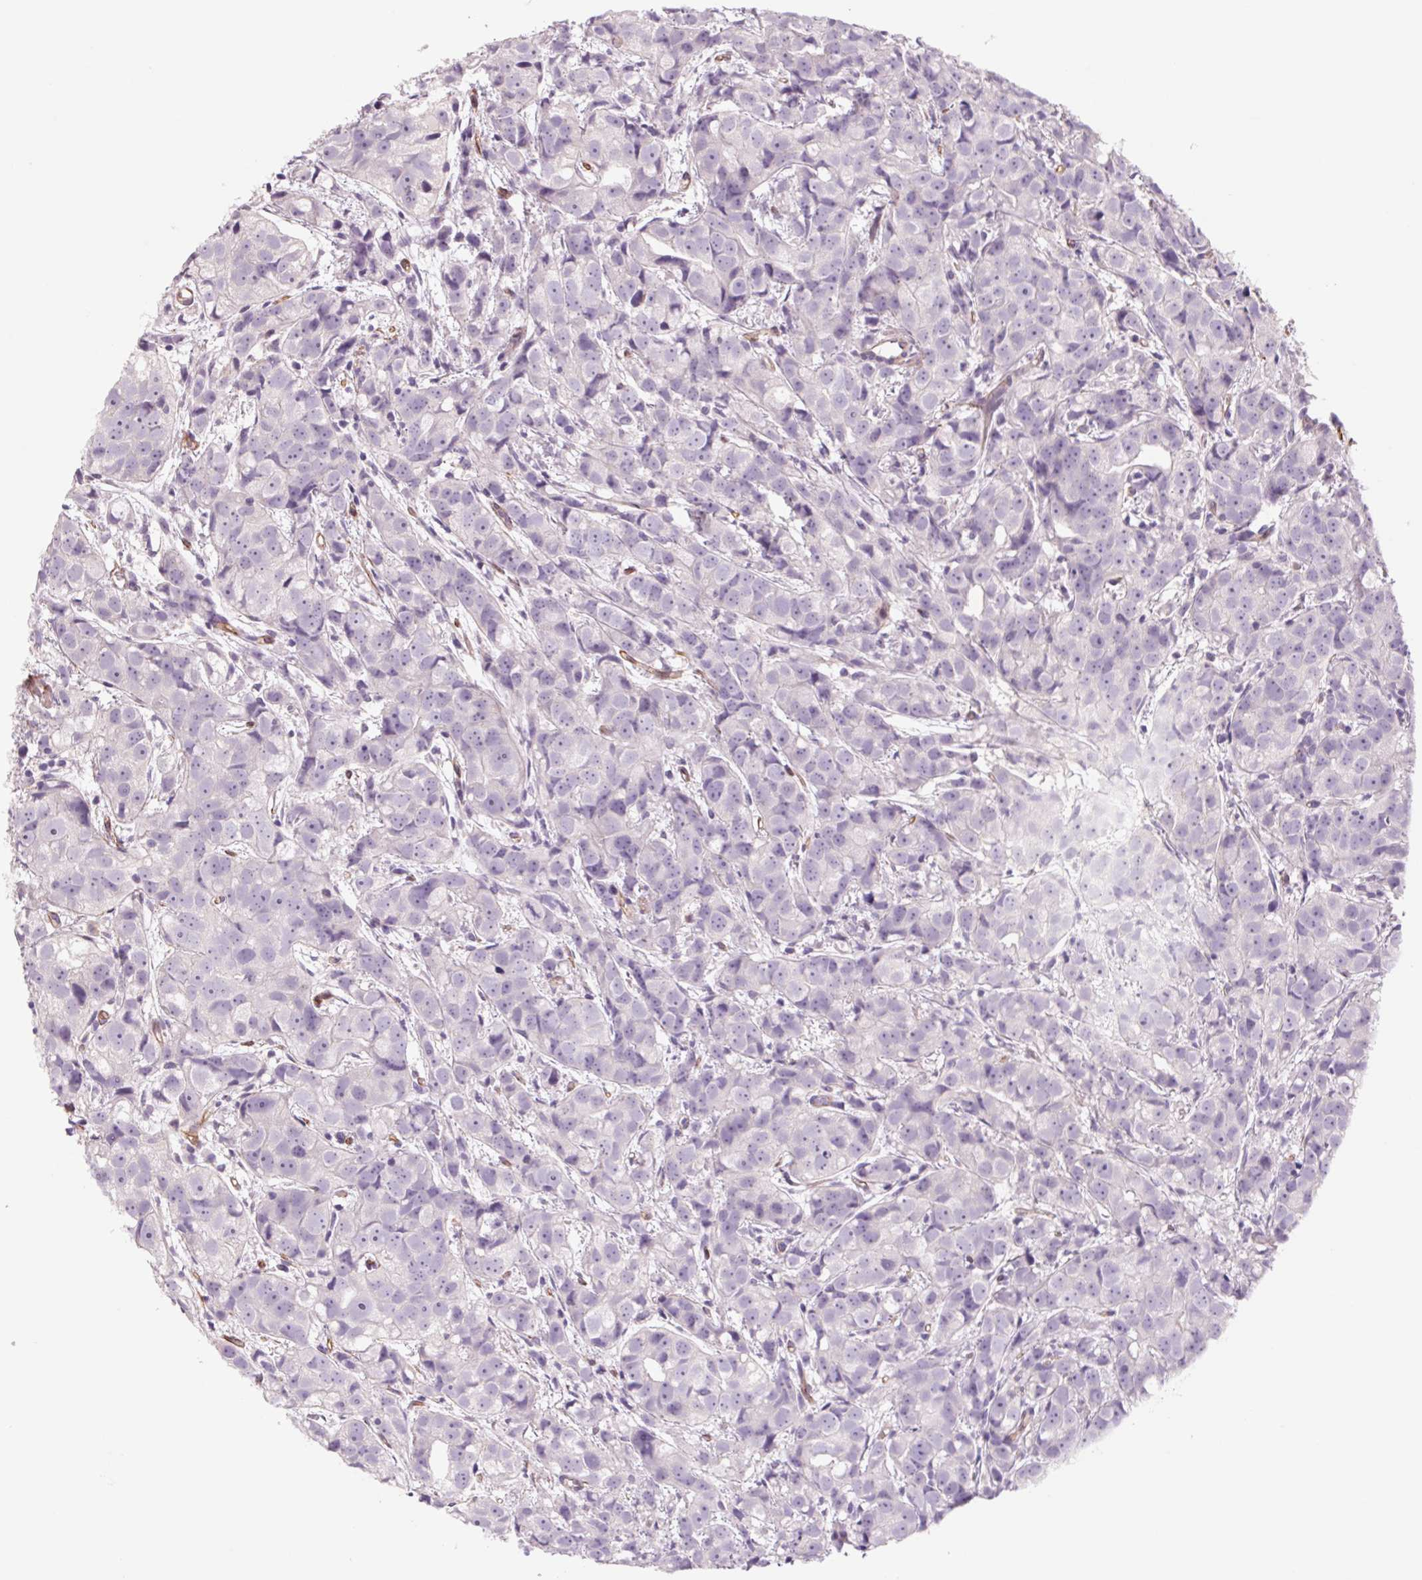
{"staining": {"intensity": "negative", "quantity": "none", "location": "none"}, "tissue": "prostate cancer", "cell_type": "Tumor cells", "image_type": "cancer", "snomed": [{"axis": "morphology", "description": "Adenocarcinoma, High grade"}, {"axis": "topography", "description": "Prostate"}], "caption": "The immunohistochemistry (IHC) histopathology image has no significant positivity in tumor cells of prostate cancer tissue.", "gene": "MS4A13", "patient": {"sex": "male", "age": 68}}